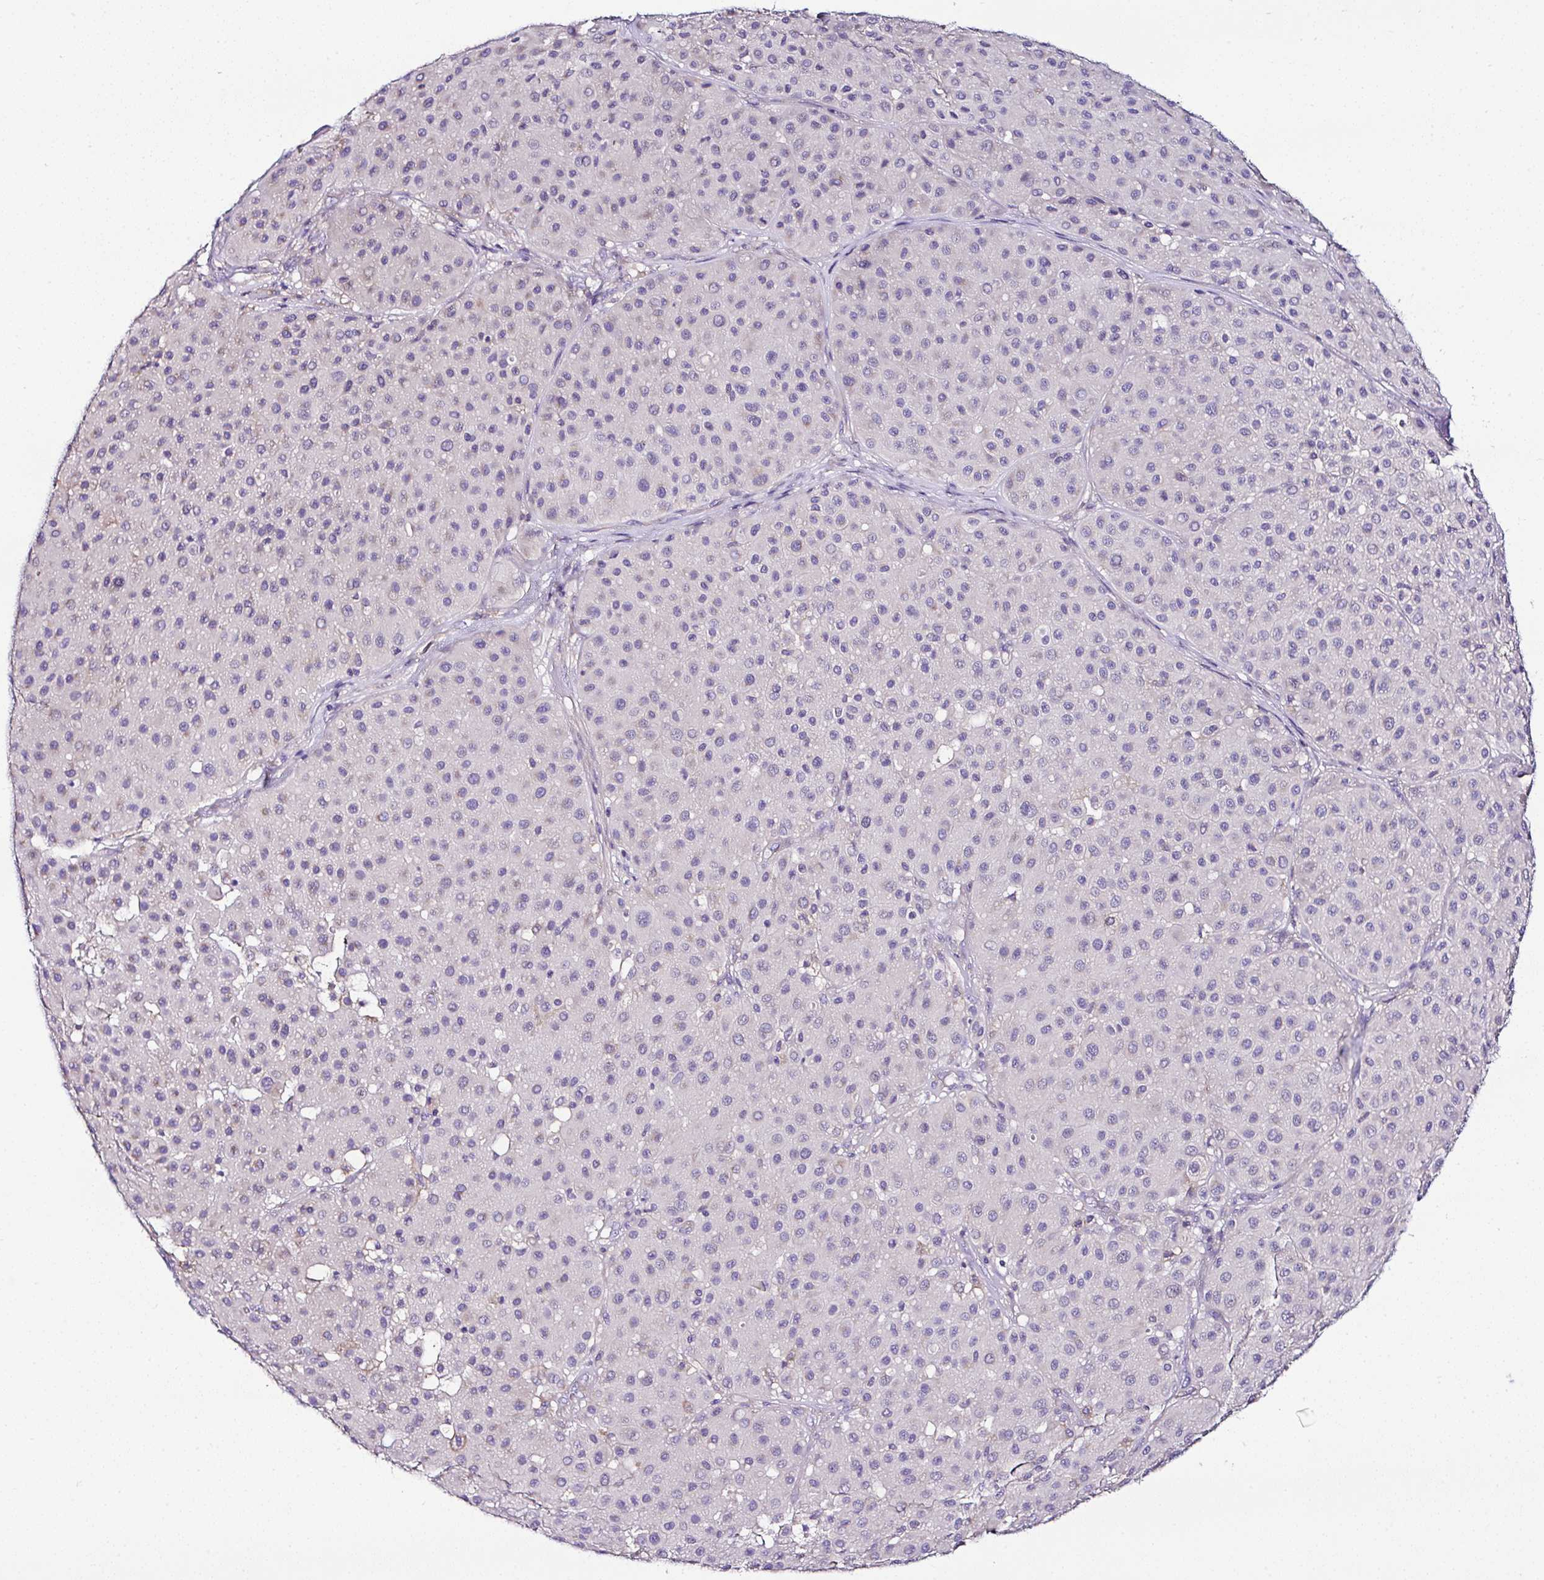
{"staining": {"intensity": "negative", "quantity": "none", "location": "none"}, "tissue": "melanoma", "cell_type": "Tumor cells", "image_type": "cancer", "snomed": [{"axis": "morphology", "description": "Malignant melanoma, Metastatic site"}, {"axis": "topography", "description": "Smooth muscle"}], "caption": "A photomicrograph of human malignant melanoma (metastatic site) is negative for staining in tumor cells.", "gene": "OR4P4", "patient": {"sex": "male", "age": 41}}